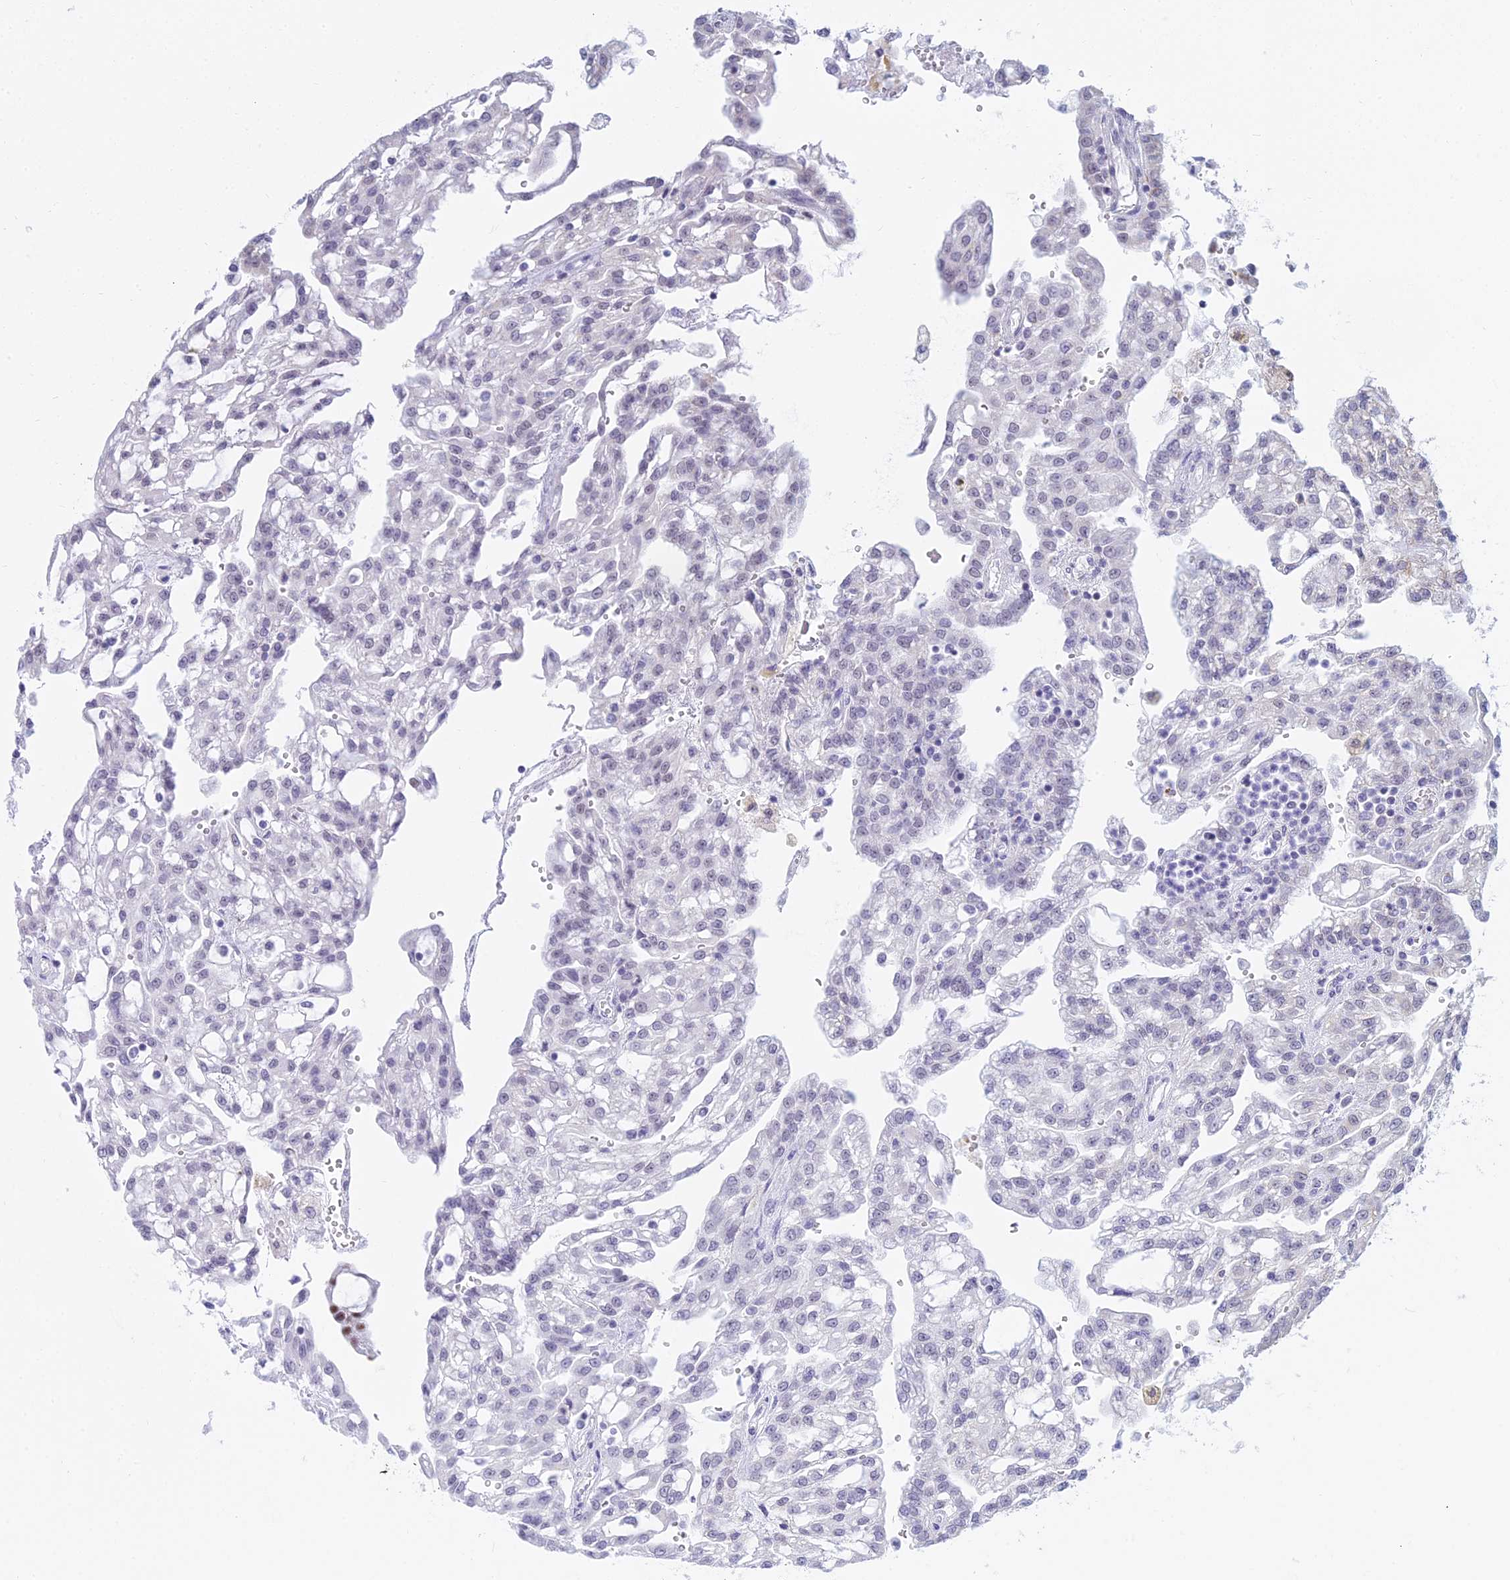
{"staining": {"intensity": "negative", "quantity": "none", "location": "none"}, "tissue": "renal cancer", "cell_type": "Tumor cells", "image_type": "cancer", "snomed": [{"axis": "morphology", "description": "Adenocarcinoma, NOS"}, {"axis": "topography", "description": "Kidney"}], "caption": "DAB immunohistochemical staining of human renal adenocarcinoma reveals no significant positivity in tumor cells.", "gene": "KLF14", "patient": {"sex": "male", "age": 63}}